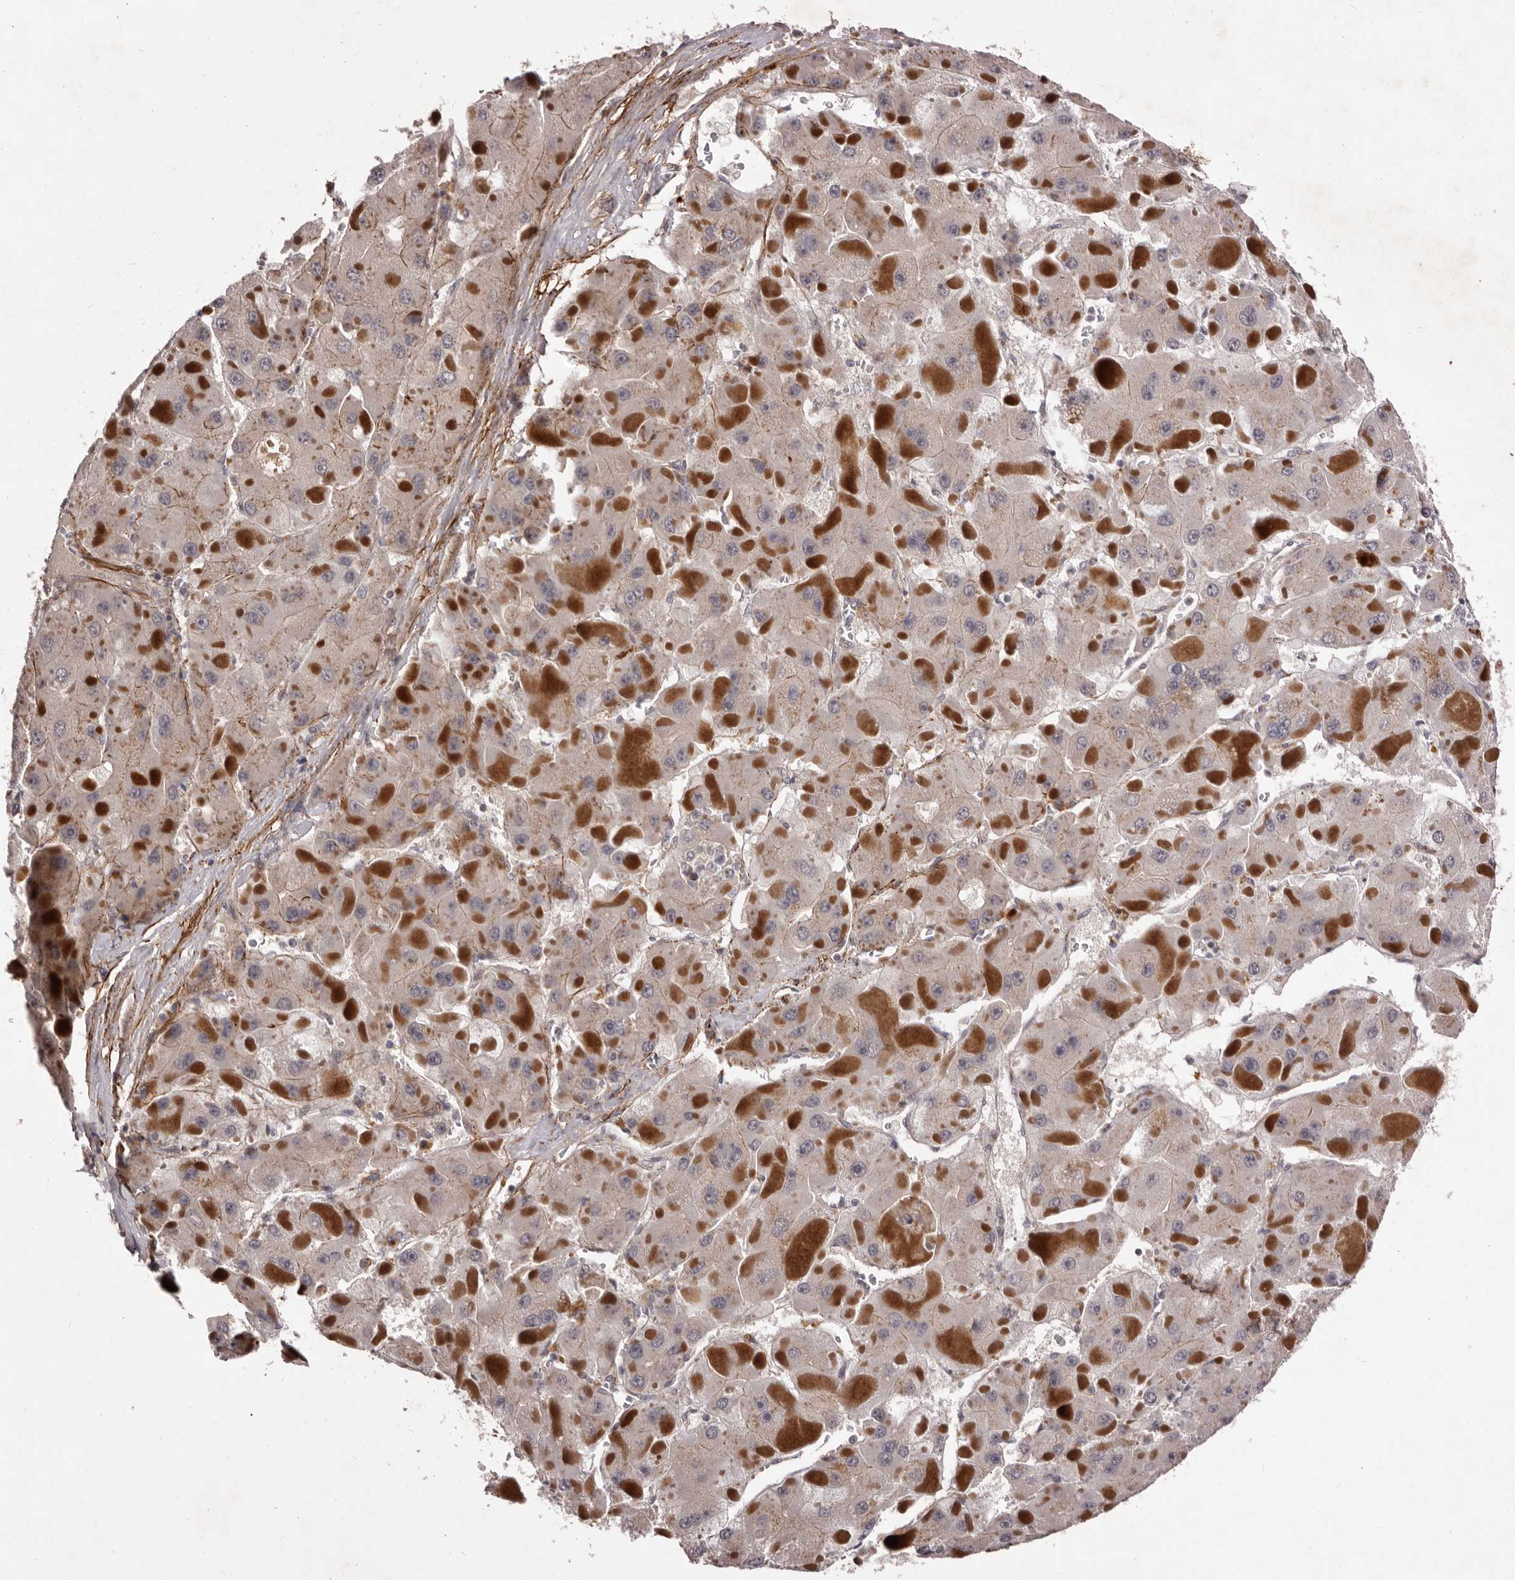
{"staining": {"intensity": "negative", "quantity": "none", "location": "none"}, "tissue": "liver cancer", "cell_type": "Tumor cells", "image_type": "cancer", "snomed": [{"axis": "morphology", "description": "Carcinoma, Hepatocellular, NOS"}, {"axis": "topography", "description": "Liver"}], "caption": "Immunohistochemistry micrograph of human liver cancer stained for a protein (brown), which displays no expression in tumor cells. (Stains: DAB IHC with hematoxylin counter stain, Microscopy: brightfield microscopy at high magnification).", "gene": "HBS1L", "patient": {"sex": "female", "age": 73}}